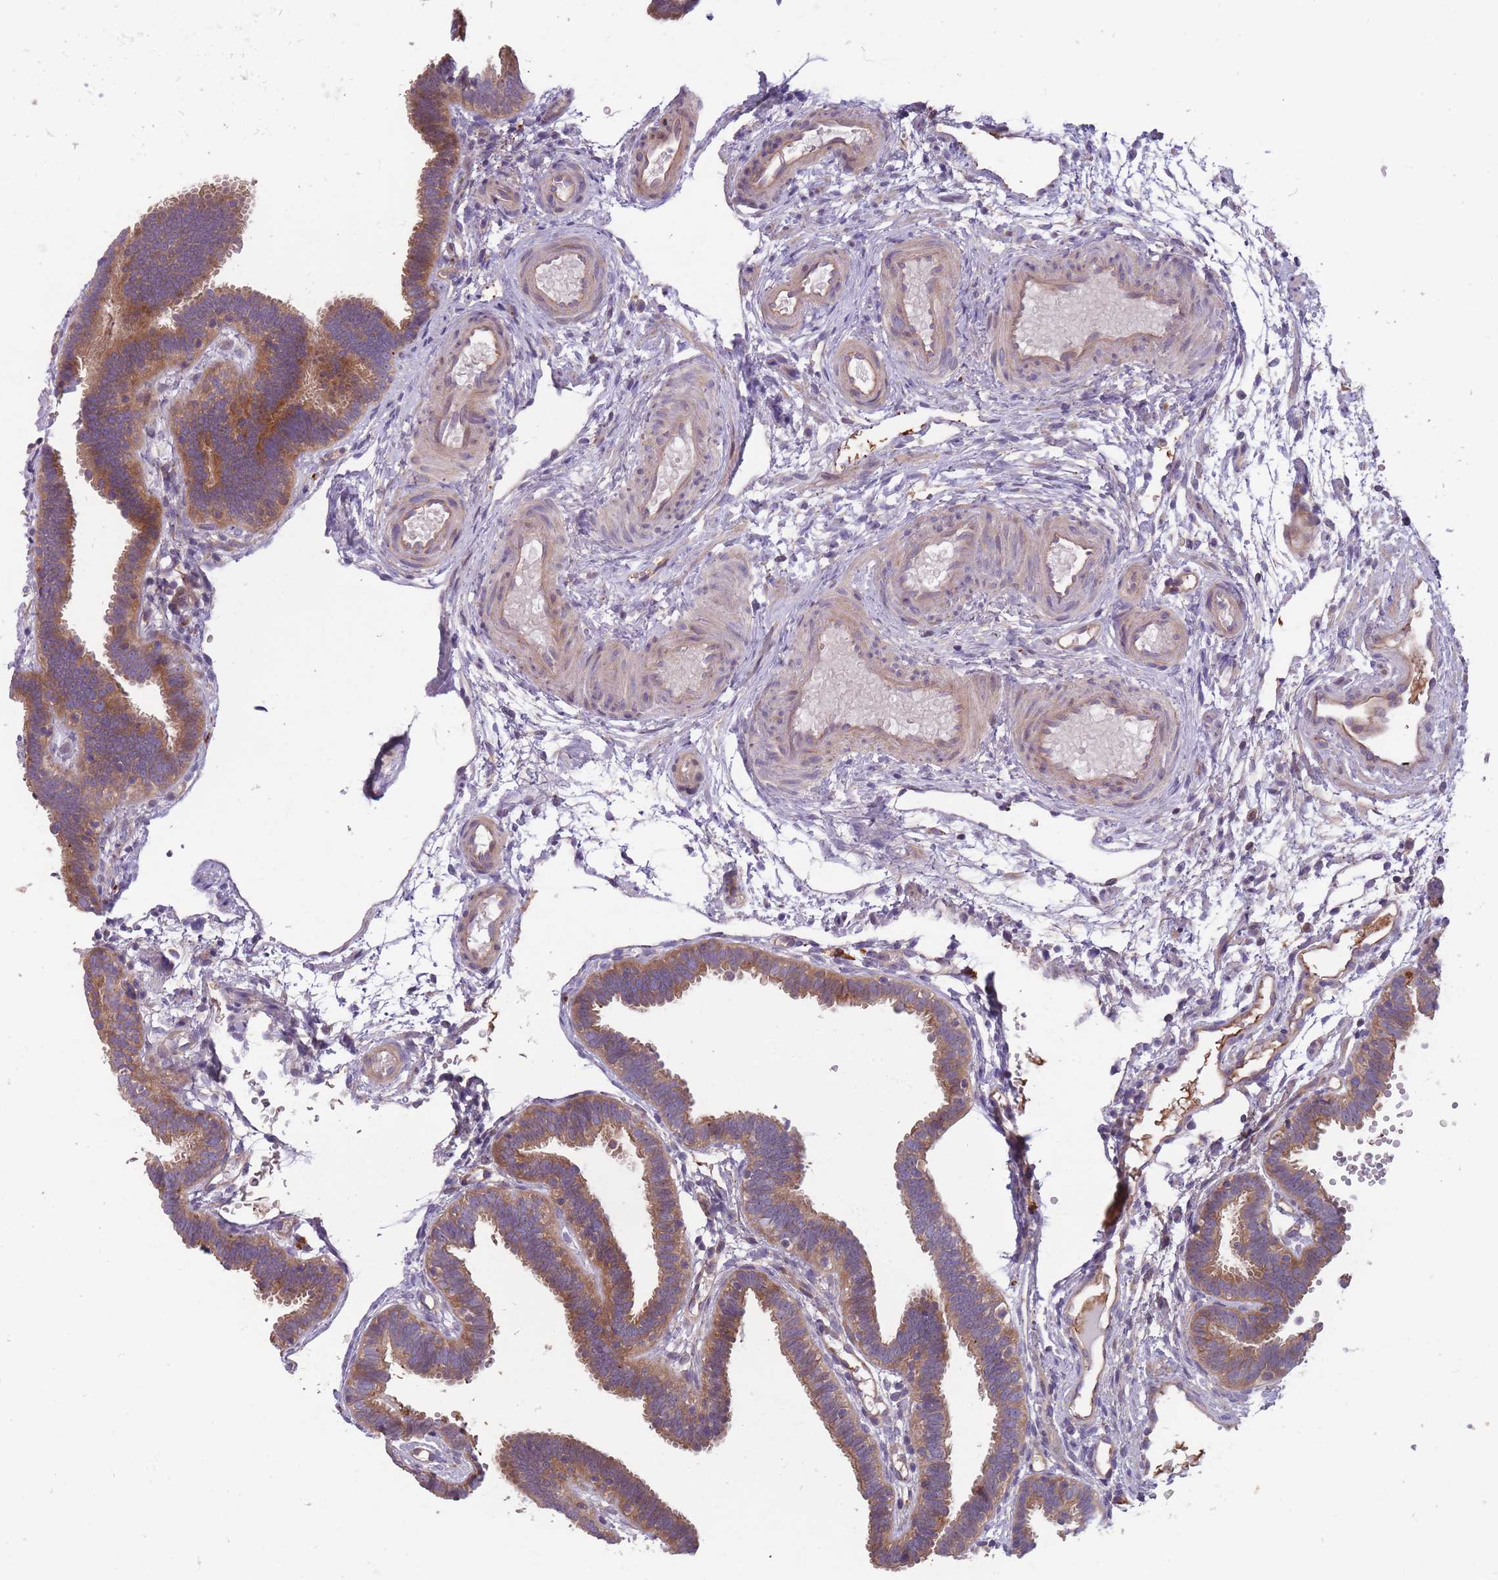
{"staining": {"intensity": "moderate", "quantity": "25%-75%", "location": "cytoplasmic/membranous"}, "tissue": "fallopian tube", "cell_type": "Glandular cells", "image_type": "normal", "snomed": [{"axis": "morphology", "description": "Normal tissue, NOS"}, {"axis": "topography", "description": "Fallopian tube"}], "caption": "DAB (3,3'-diaminobenzidine) immunohistochemical staining of unremarkable fallopian tube demonstrates moderate cytoplasmic/membranous protein positivity in about 25%-75% of glandular cells.", "gene": "ITPKC", "patient": {"sex": "female", "age": 37}}